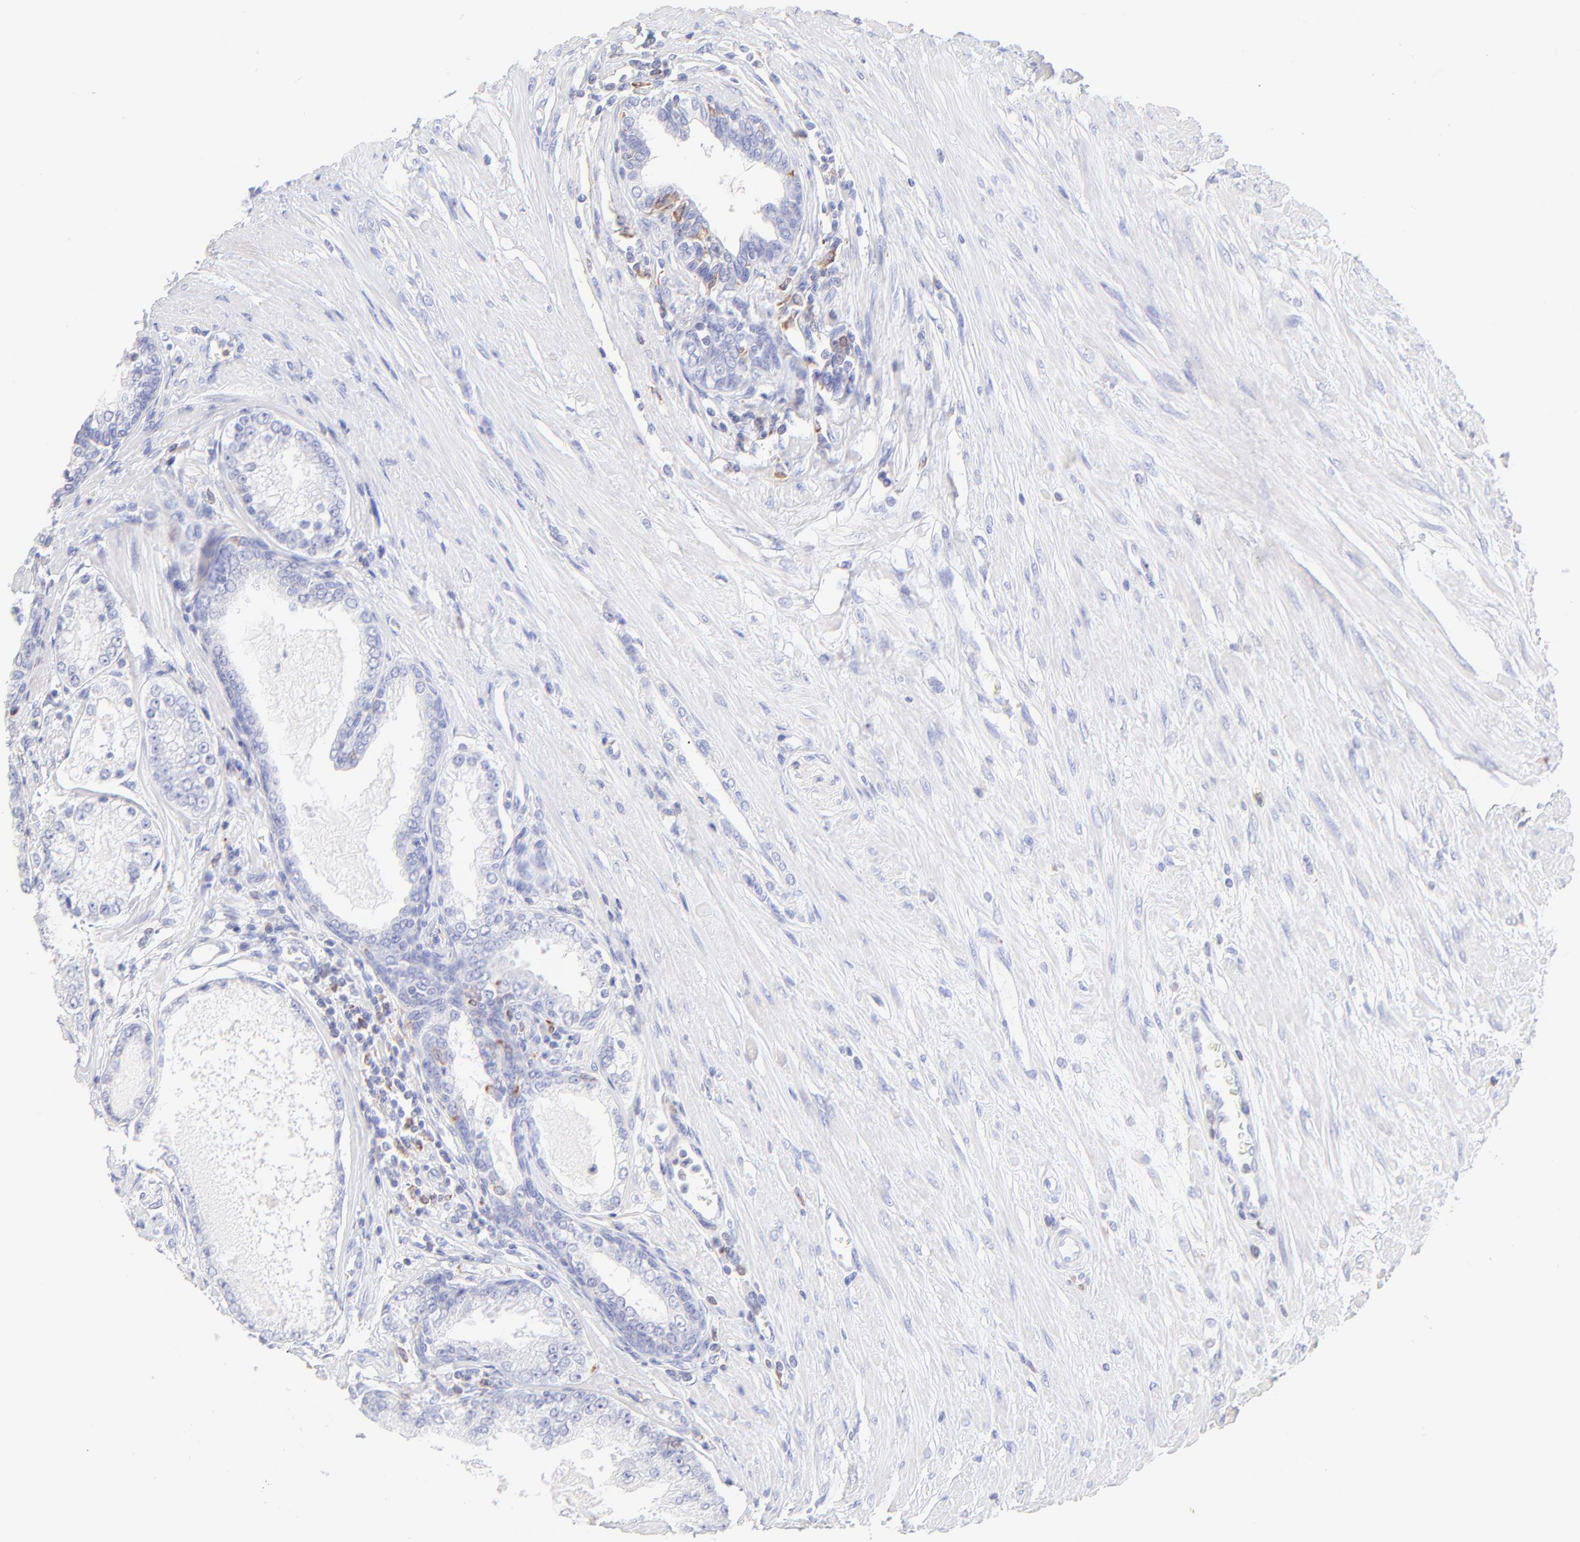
{"staining": {"intensity": "negative", "quantity": "none", "location": "none"}, "tissue": "prostate cancer", "cell_type": "Tumor cells", "image_type": "cancer", "snomed": [{"axis": "morphology", "description": "Adenocarcinoma, Medium grade"}, {"axis": "topography", "description": "Prostate"}], "caption": "Prostate cancer (medium-grade adenocarcinoma) stained for a protein using immunohistochemistry (IHC) demonstrates no staining tumor cells.", "gene": "IRAG2", "patient": {"sex": "male", "age": 72}}